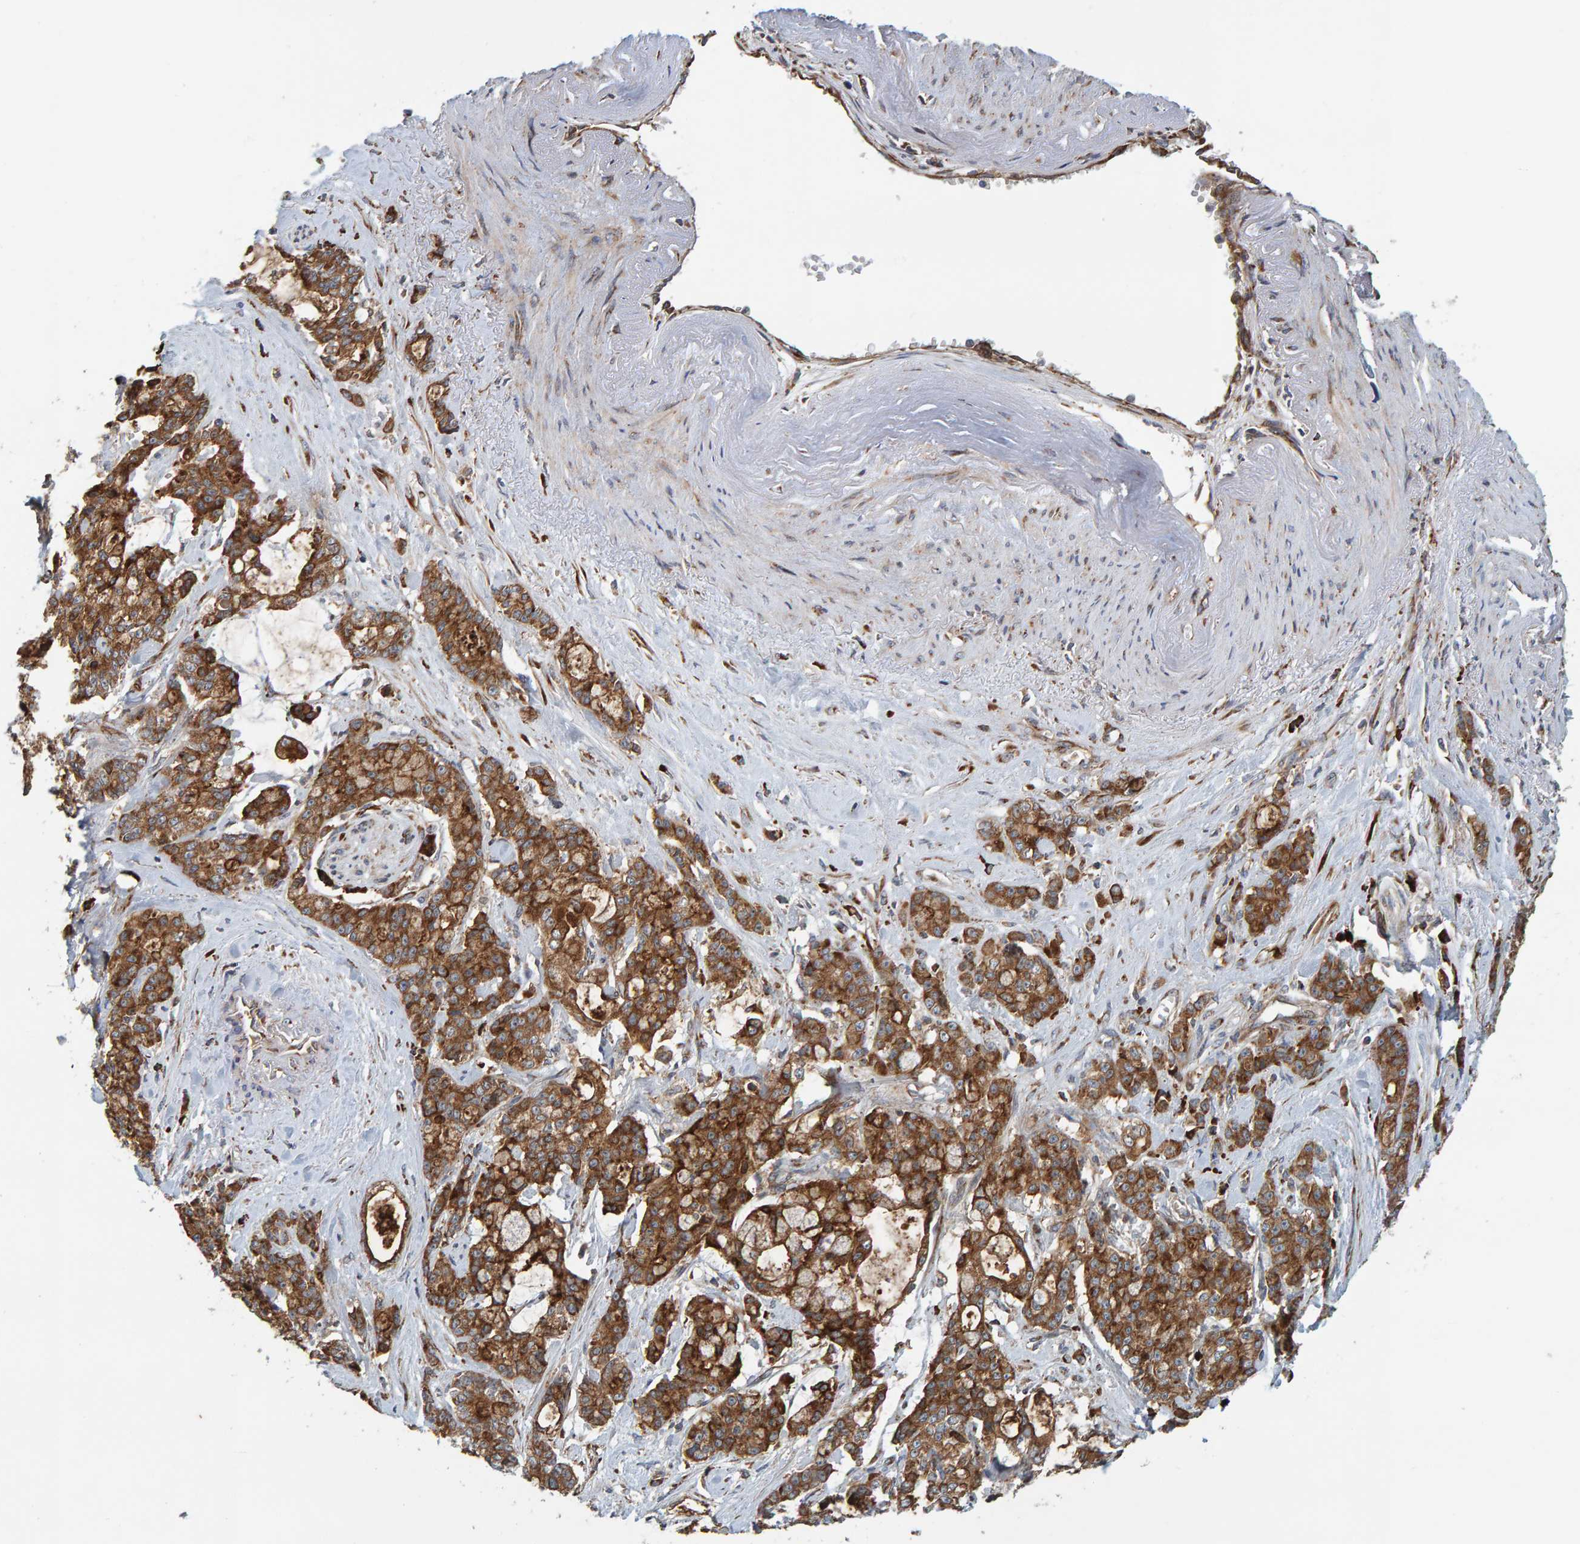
{"staining": {"intensity": "strong", "quantity": ">75%", "location": "cytoplasmic/membranous"}, "tissue": "pancreatic cancer", "cell_type": "Tumor cells", "image_type": "cancer", "snomed": [{"axis": "morphology", "description": "Adenocarcinoma, NOS"}, {"axis": "topography", "description": "Pancreas"}], "caption": "A histopathology image showing strong cytoplasmic/membranous positivity in about >75% of tumor cells in pancreatic cancer, as visualized by brown immunohistochemical staining.", "gene": "BAIAP2", "patient": {"sex": "female", "age": 73}}